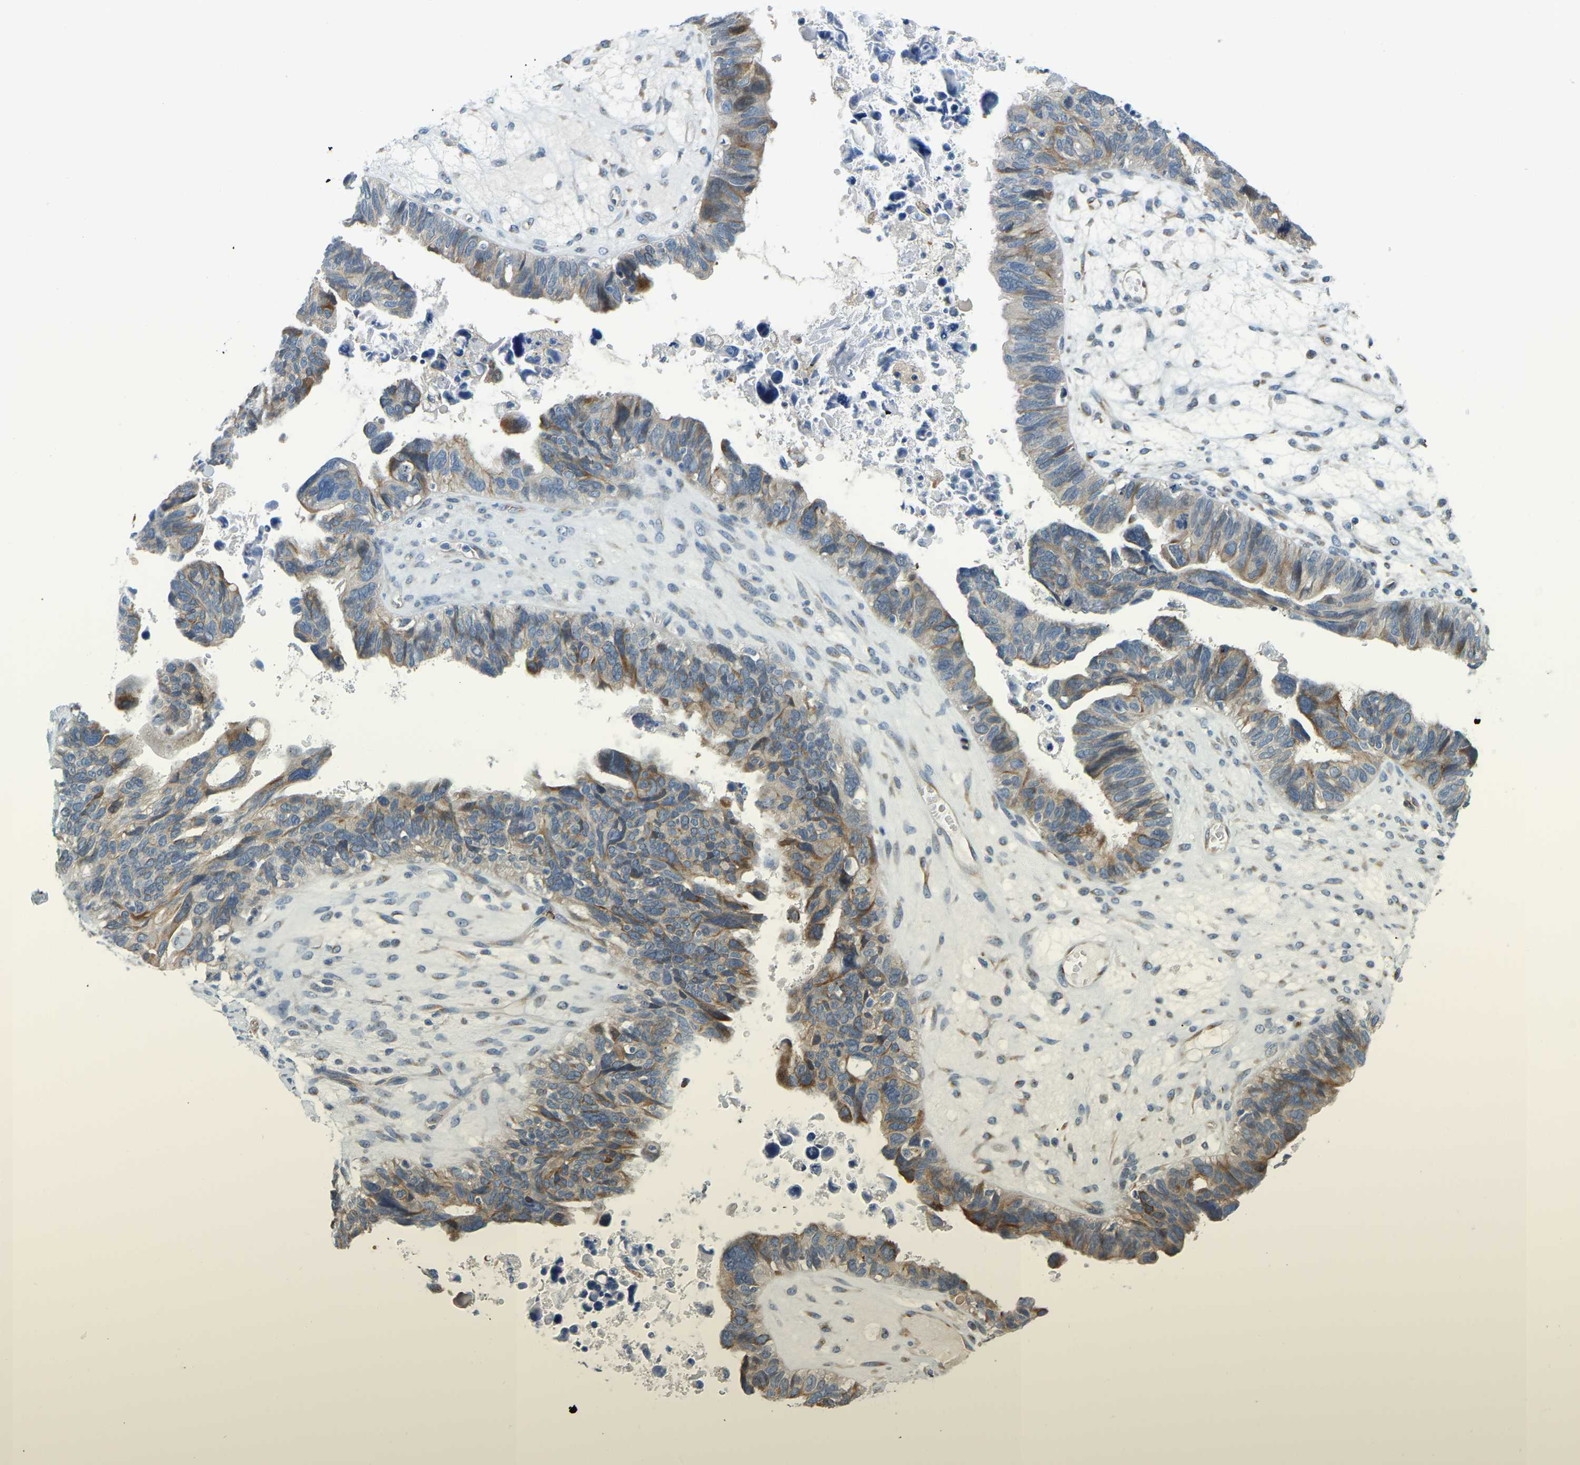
{"staining": {"intensity": "moderate", "quantity": "25%-75%", "location": "cytoplasmic/membranous"}, "tissue": "ovarian cancer", "cell_type": "Tumor cells", "image_type": "cancer", "snomed": [{"axis": "morphology", "description": "Cystadenocarcinoma, serous, NOS"}, {"axis": "topography", "description": "Ovary"}], "caption": "A photomicrograph of ovarian cancer (serous cystadenocarcinoma) stained for a protein demonstrates moderate cytoplasmic/membranous brown staining in tumor cells.", "gene": "NME8", "patient": {"sex": "female", "age": 79}}